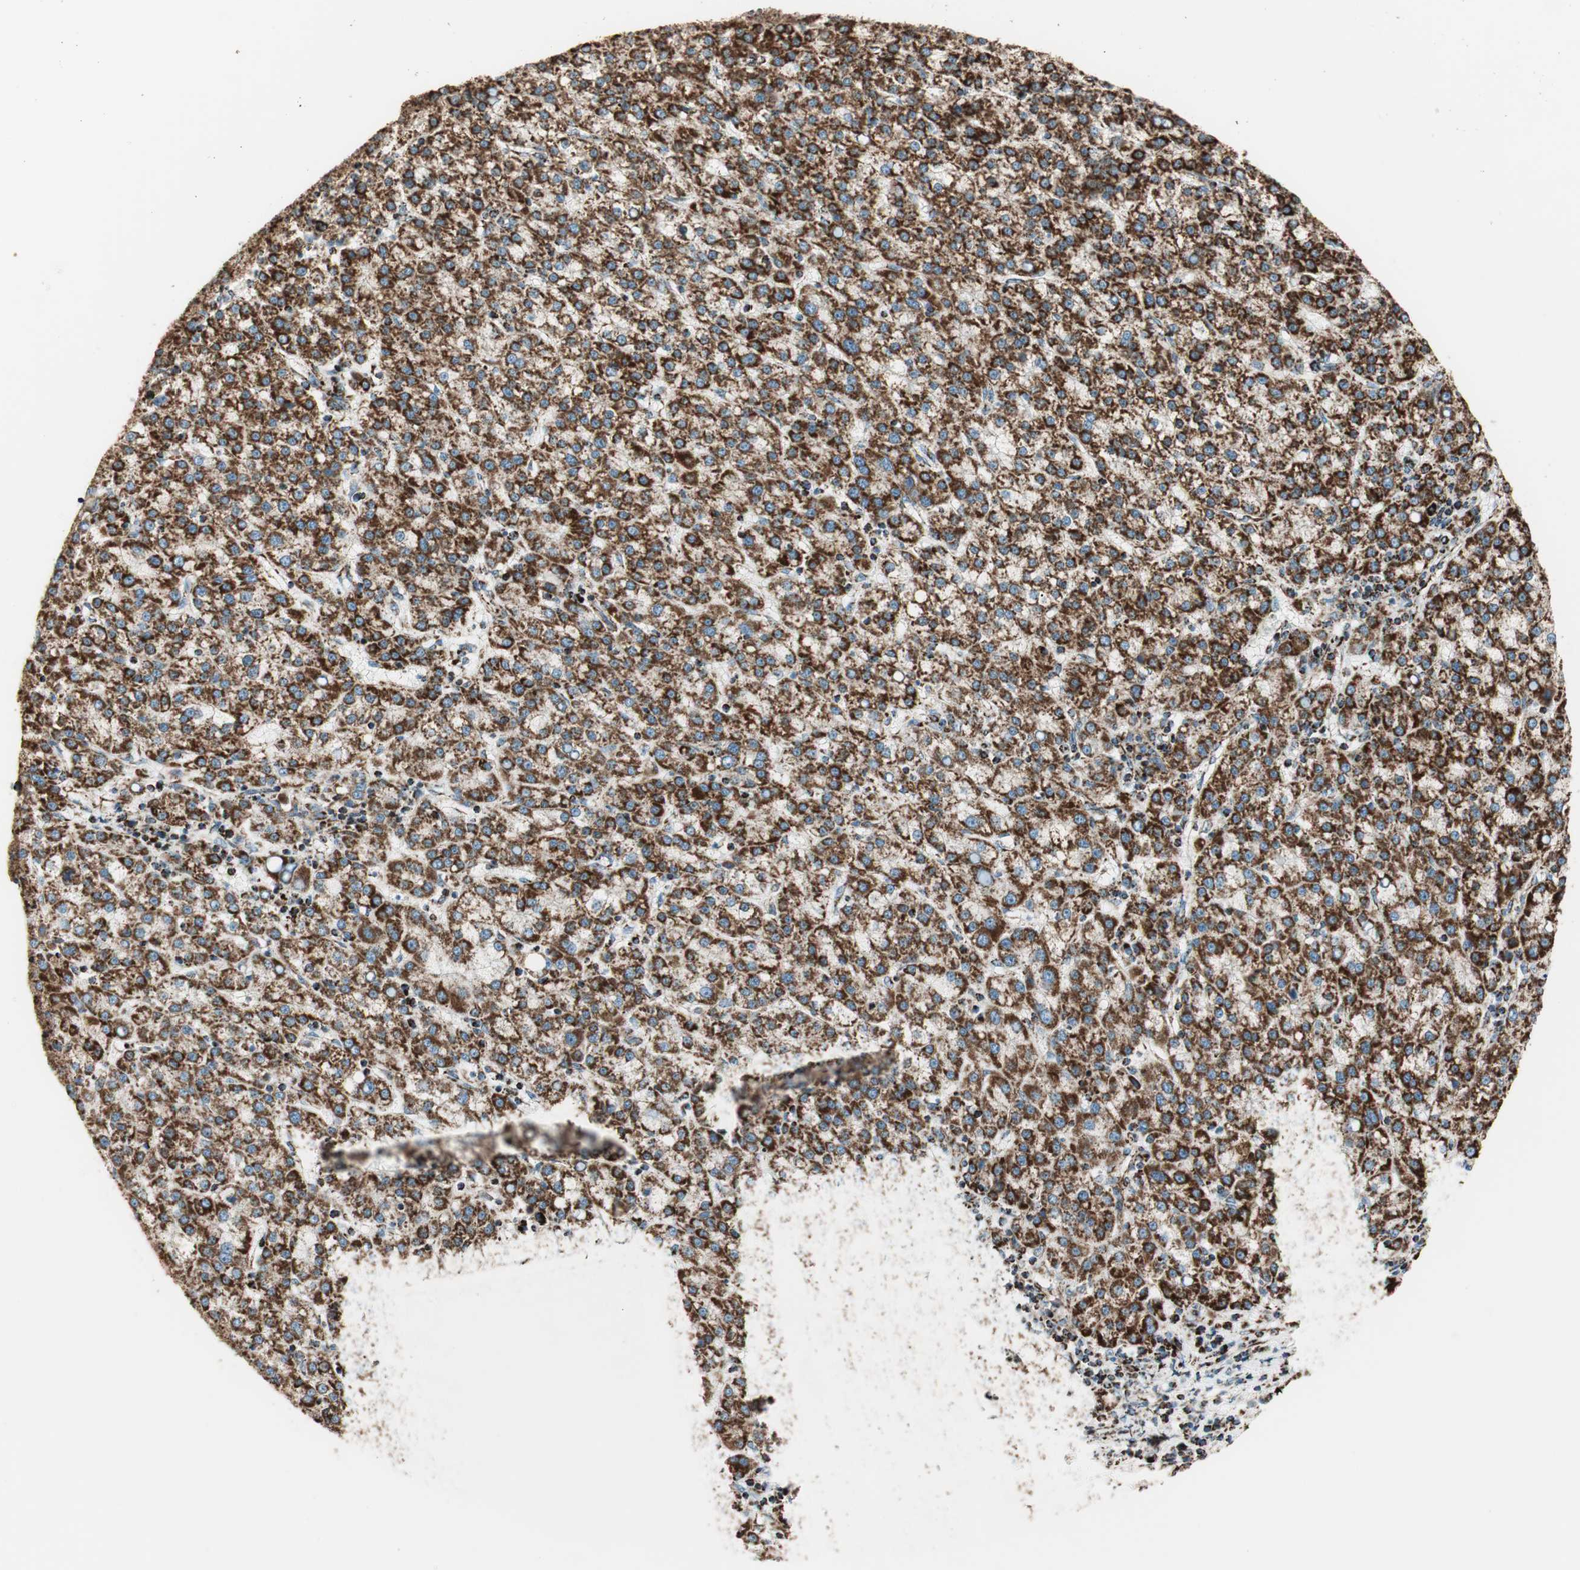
{"staining": {"intensity": "strong", "quantity": ">75%", "location": "cytoplasmic/membranous"}, "tissue": "liver cancer", "cell_type": "Tumor cells", "image_type": "cancer", "snomed": [{"axis": "morphology", "description": "Carcinoma, Hepatocellular, NOS"}, {"axis": "topography", "description": "Liver"}], "caption": "Liver cancer tissue shows strong cytoplasmic/membranous staining in about >75% of tumor cells, visualized by immunohistochemistry.", "gene": "TOMM22", "patient": {"sex": "female", "age": 58}}